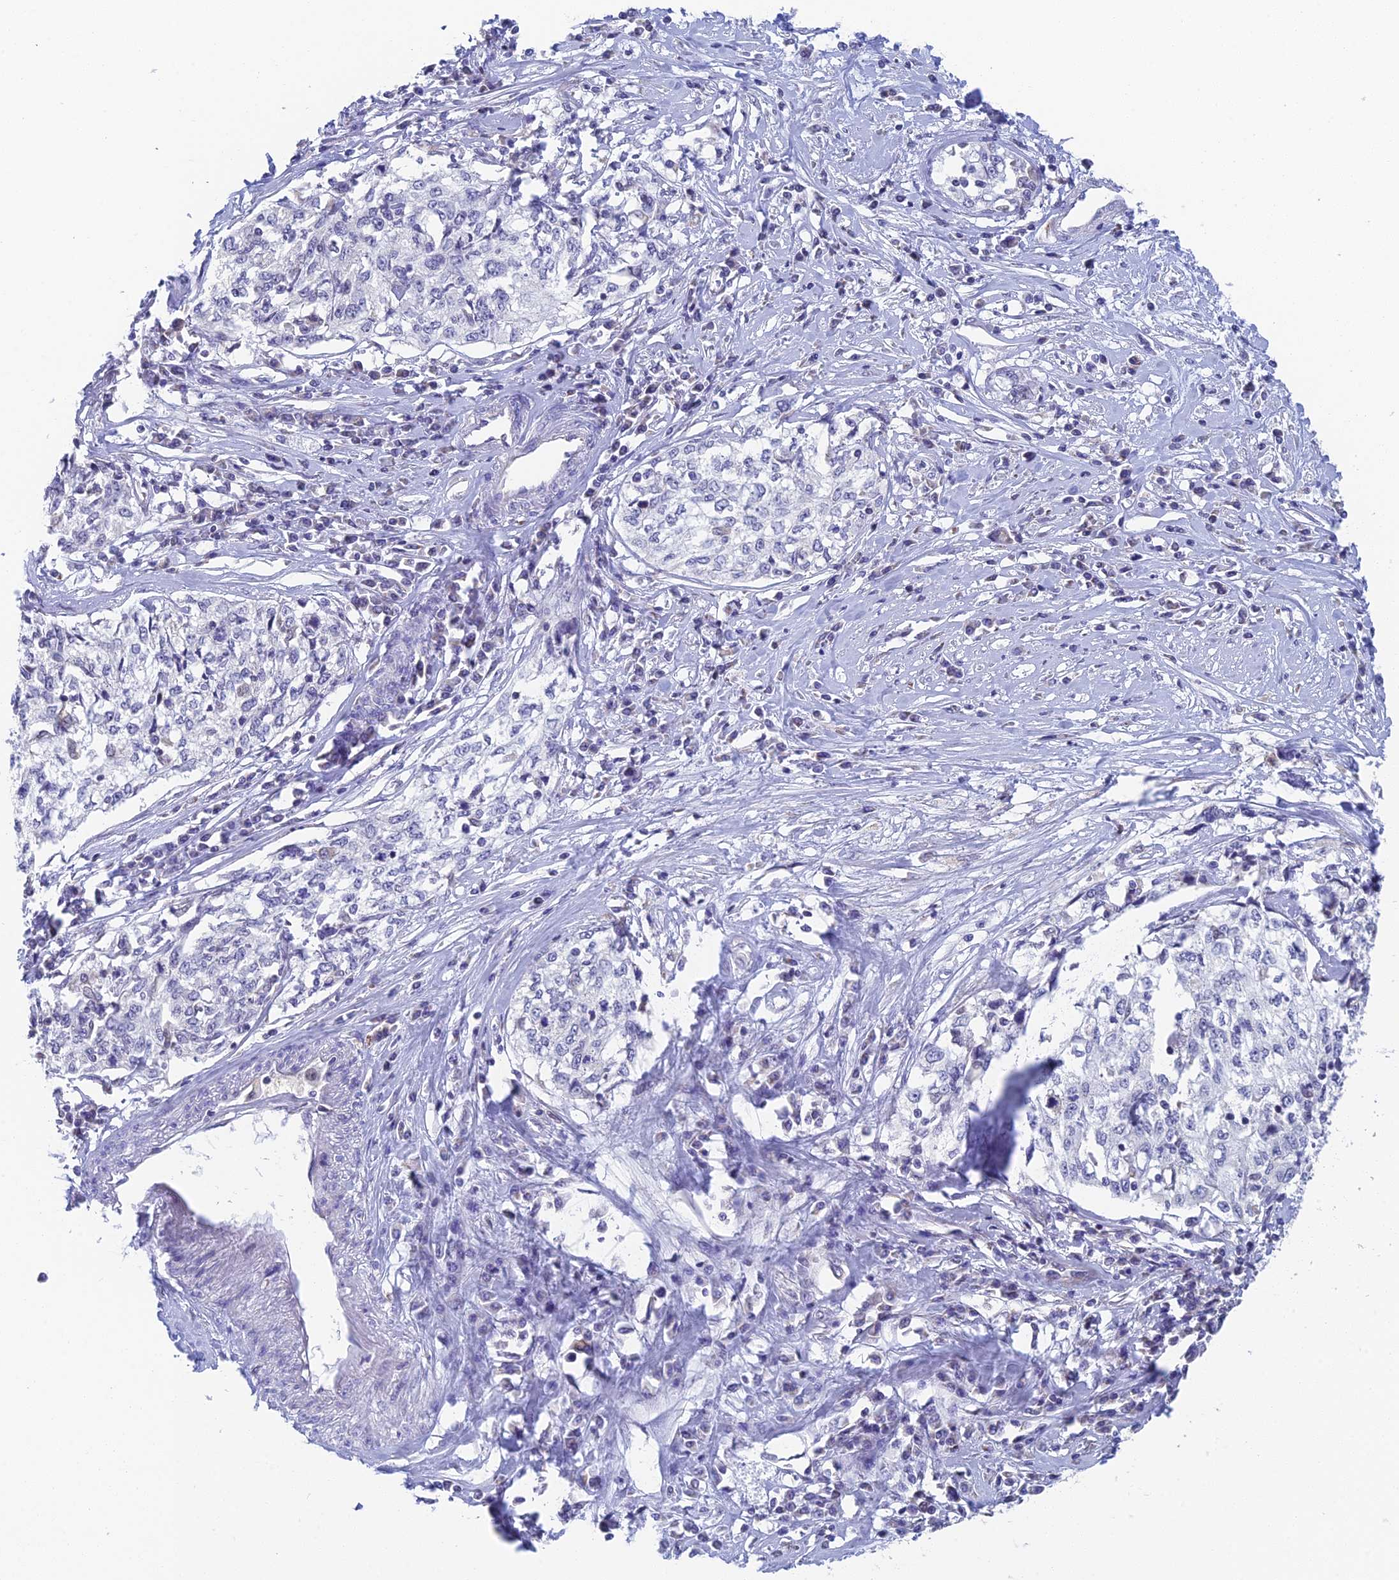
{"staining": {"intensity": "negative", "quantity": "none", "location": "none"}, "tissue": "cervical cancer", "cell_type": "Tumor cells", "image_type": "cancer", "snomed": [{"axis": "morphology", "description": "Squamous cell carcinoma, NOS"}, {"axis": "topography", "description": "Cervix"}], "caption": "DAB immunohistochemical staining of squamous cell carcinoma (cervical) shows no significant staining in tumor cells.", "gene": "REXO5", "patient": {"sex": "female", "age": 57}}